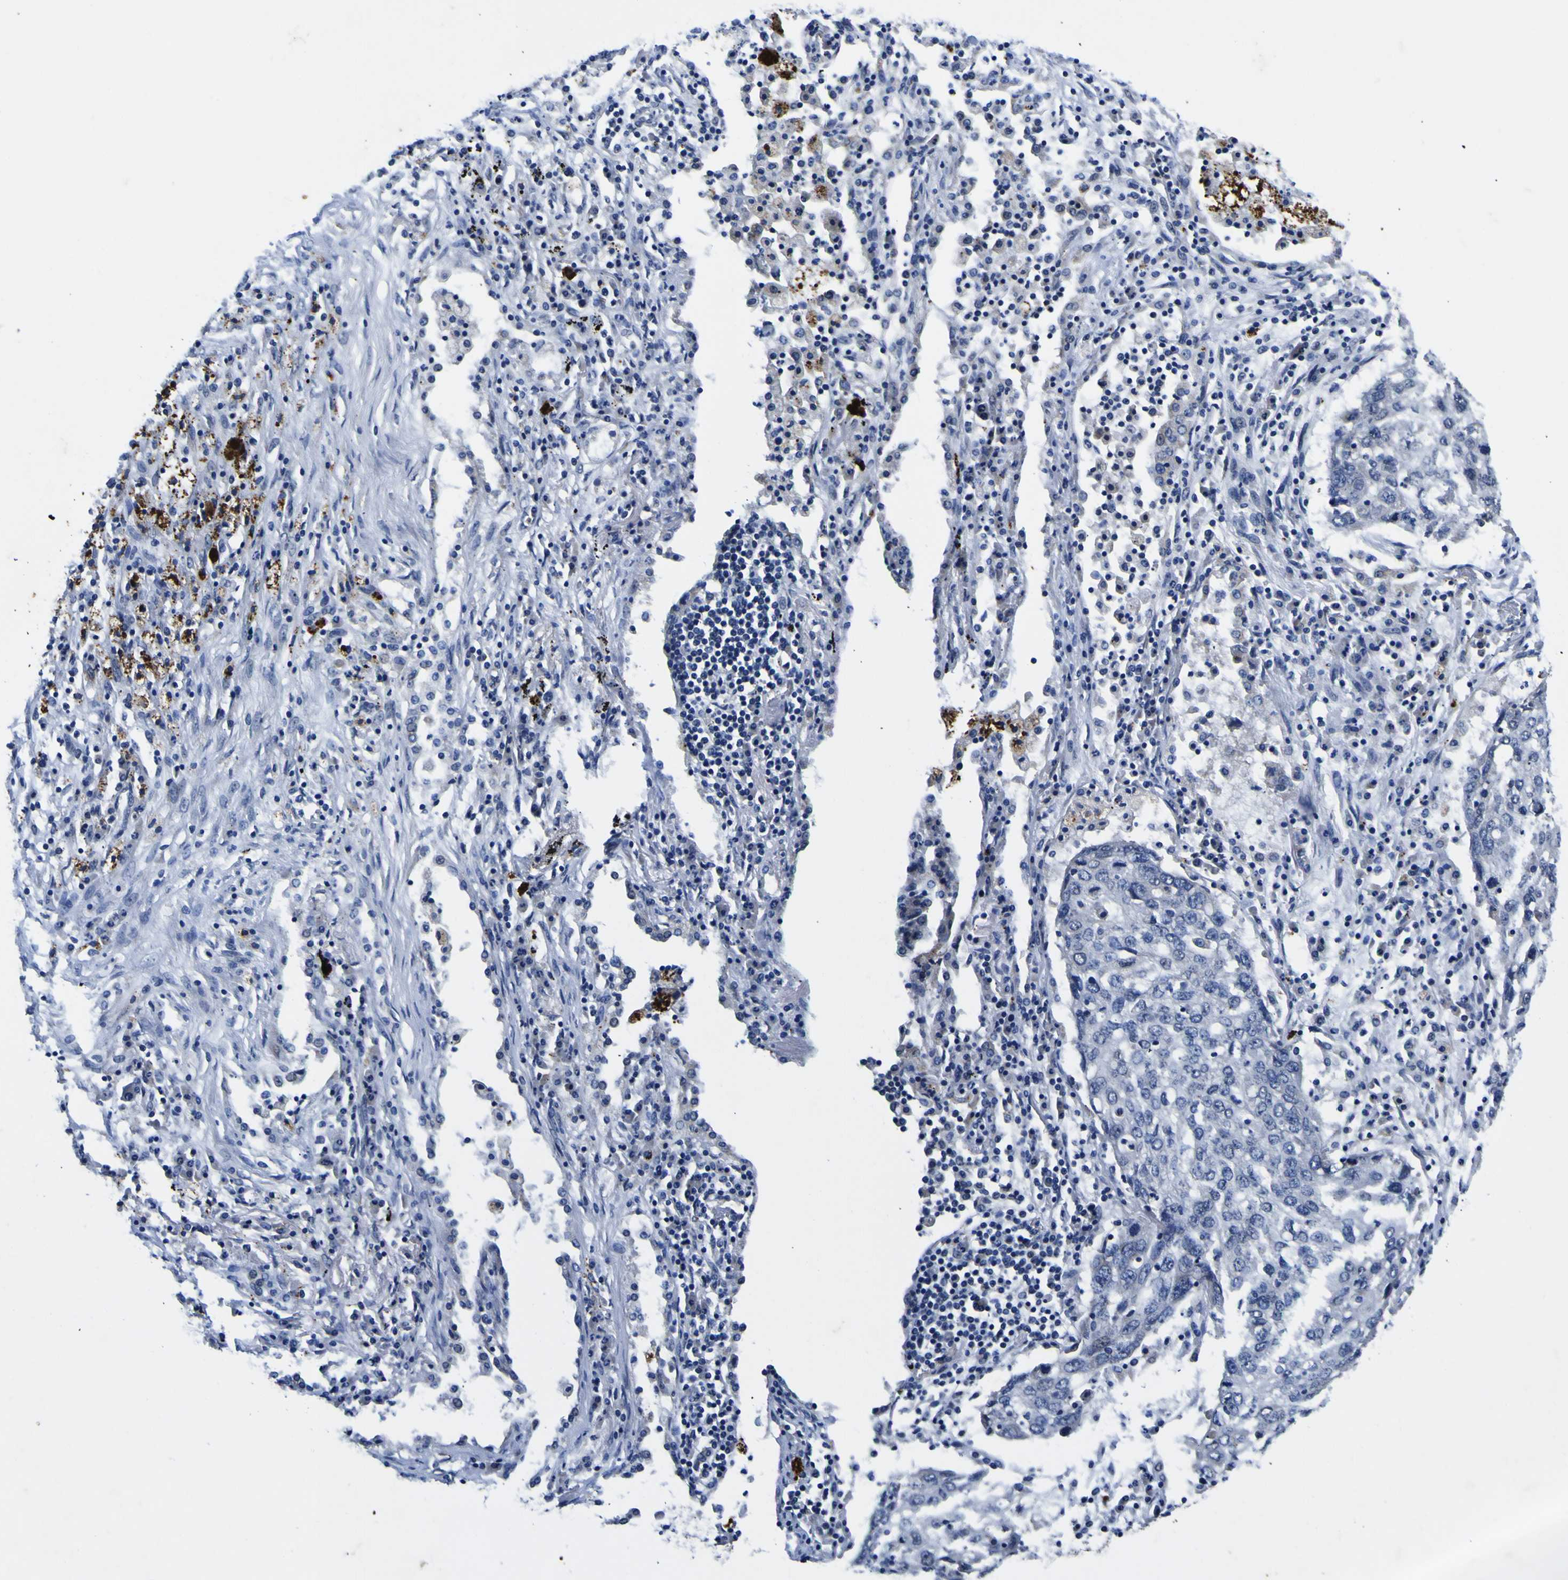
{"staining": {"intensity": "negative", "quantity": "none", "location": "none"}, "tissue": "lung cancer", "cell_type": "Tumor cells", "image_type": "cancer", "snomed": [{"axis": "morphology", "description": "Squamous cell carcinoma, NOS"}, {"axis": "topography", "description": "Lung"}], "caption": "Lung cancer (squamous cell carcinoma) was stained to show a protein in brown. There is no significant staining in tumor cells. The staining is performed using DAB (3,3'-diaminobenzidine) brown chromogen with nuclei counter-stained in using hematoxylin.", "gene": "IGFLR1", "patient": {"sex": "female", "age": 63}}